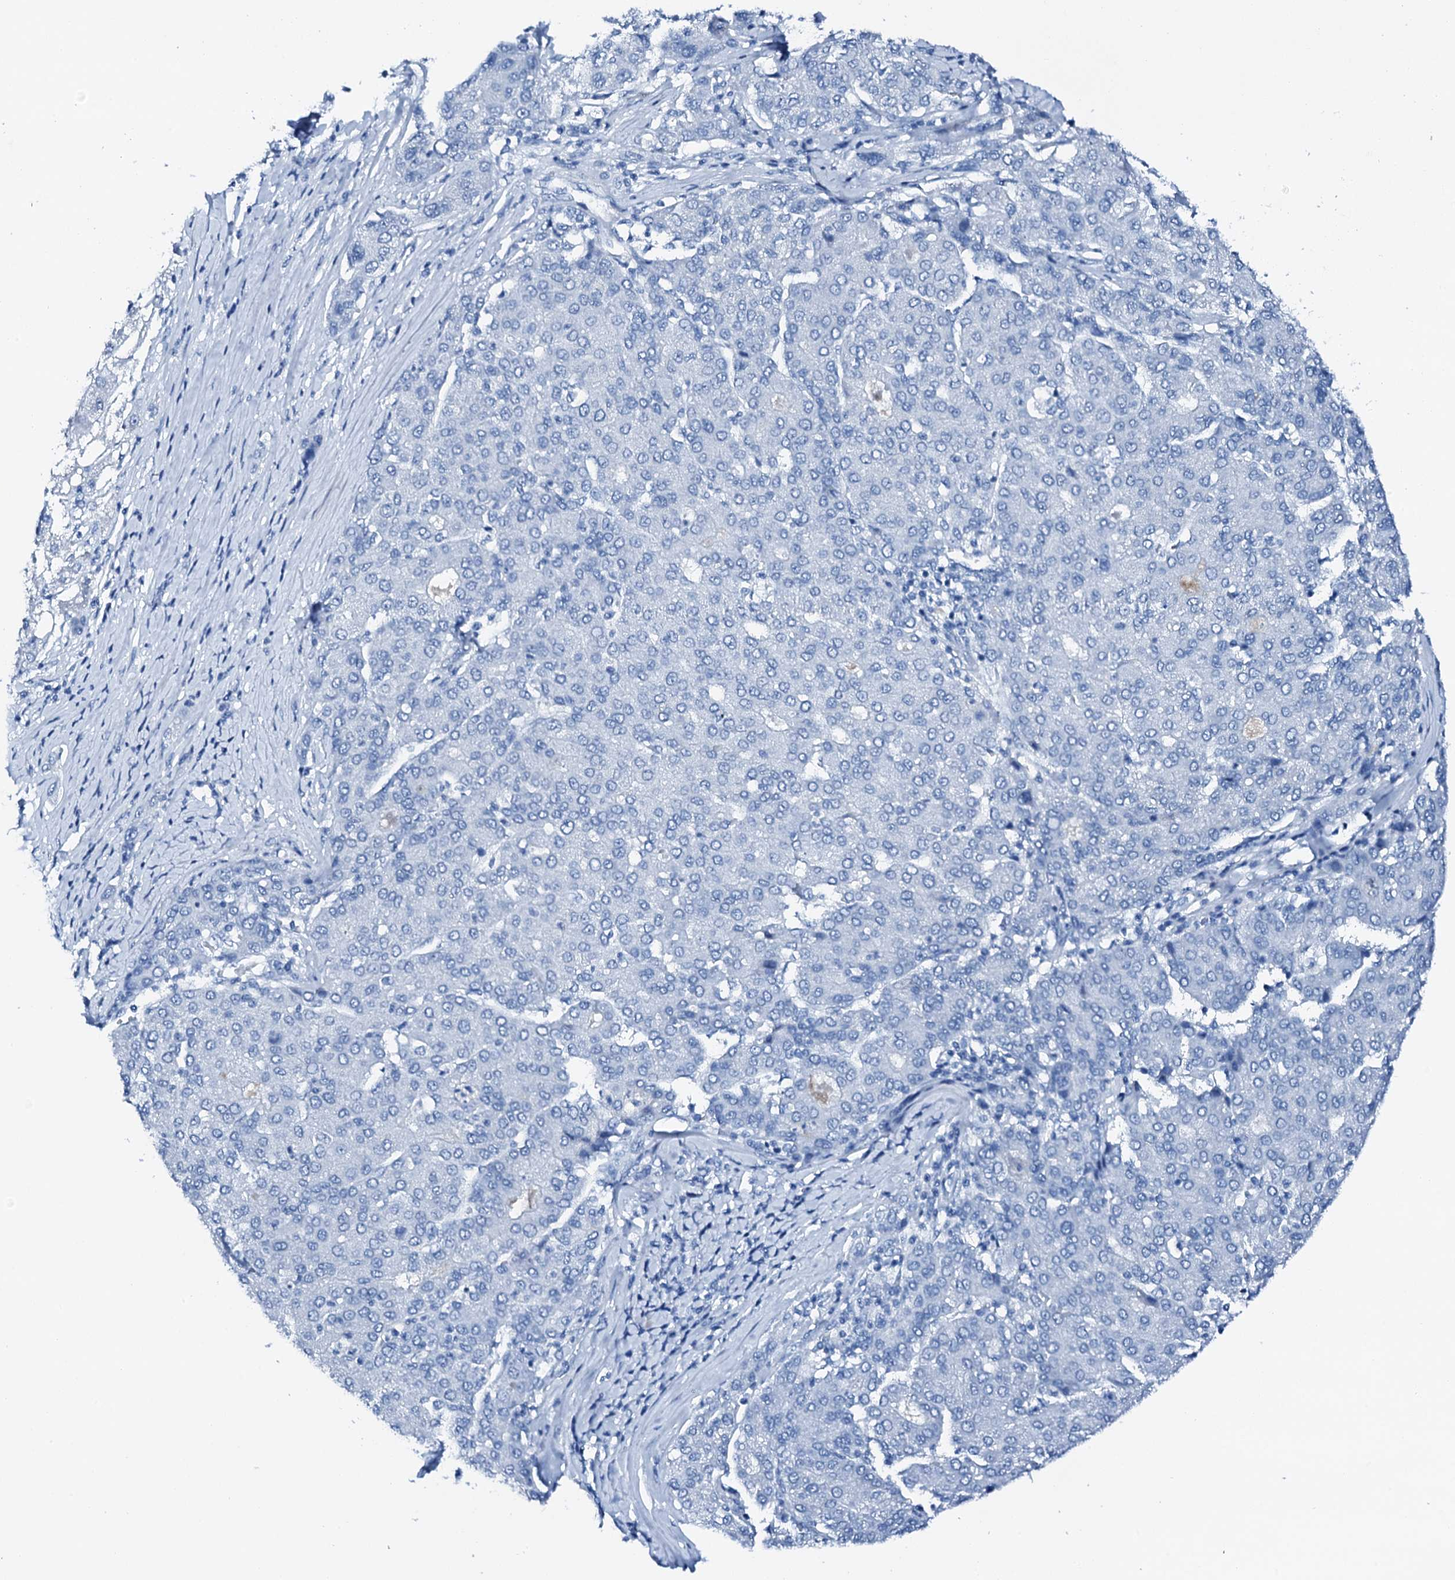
{"staining": {"intensity": "negative", "quantity": "none", "location": "none"}, "tissue": "liver cancer", "cell_type": "Tumor cells", "image_type": "cancer", "snomed": [{"axis": "morphology", "description": "Carcinoma, Hepatocellular, NOS"}, {"axis": "topography", "description": "Liver"}], "caption": "A histopathology image of liver cancer (hepatocellular carcinoma) stained for a protein exhibits no brown staining in tumor cells.", "gene": "PTH", "patient": {"sex": "male", "age": 65}}